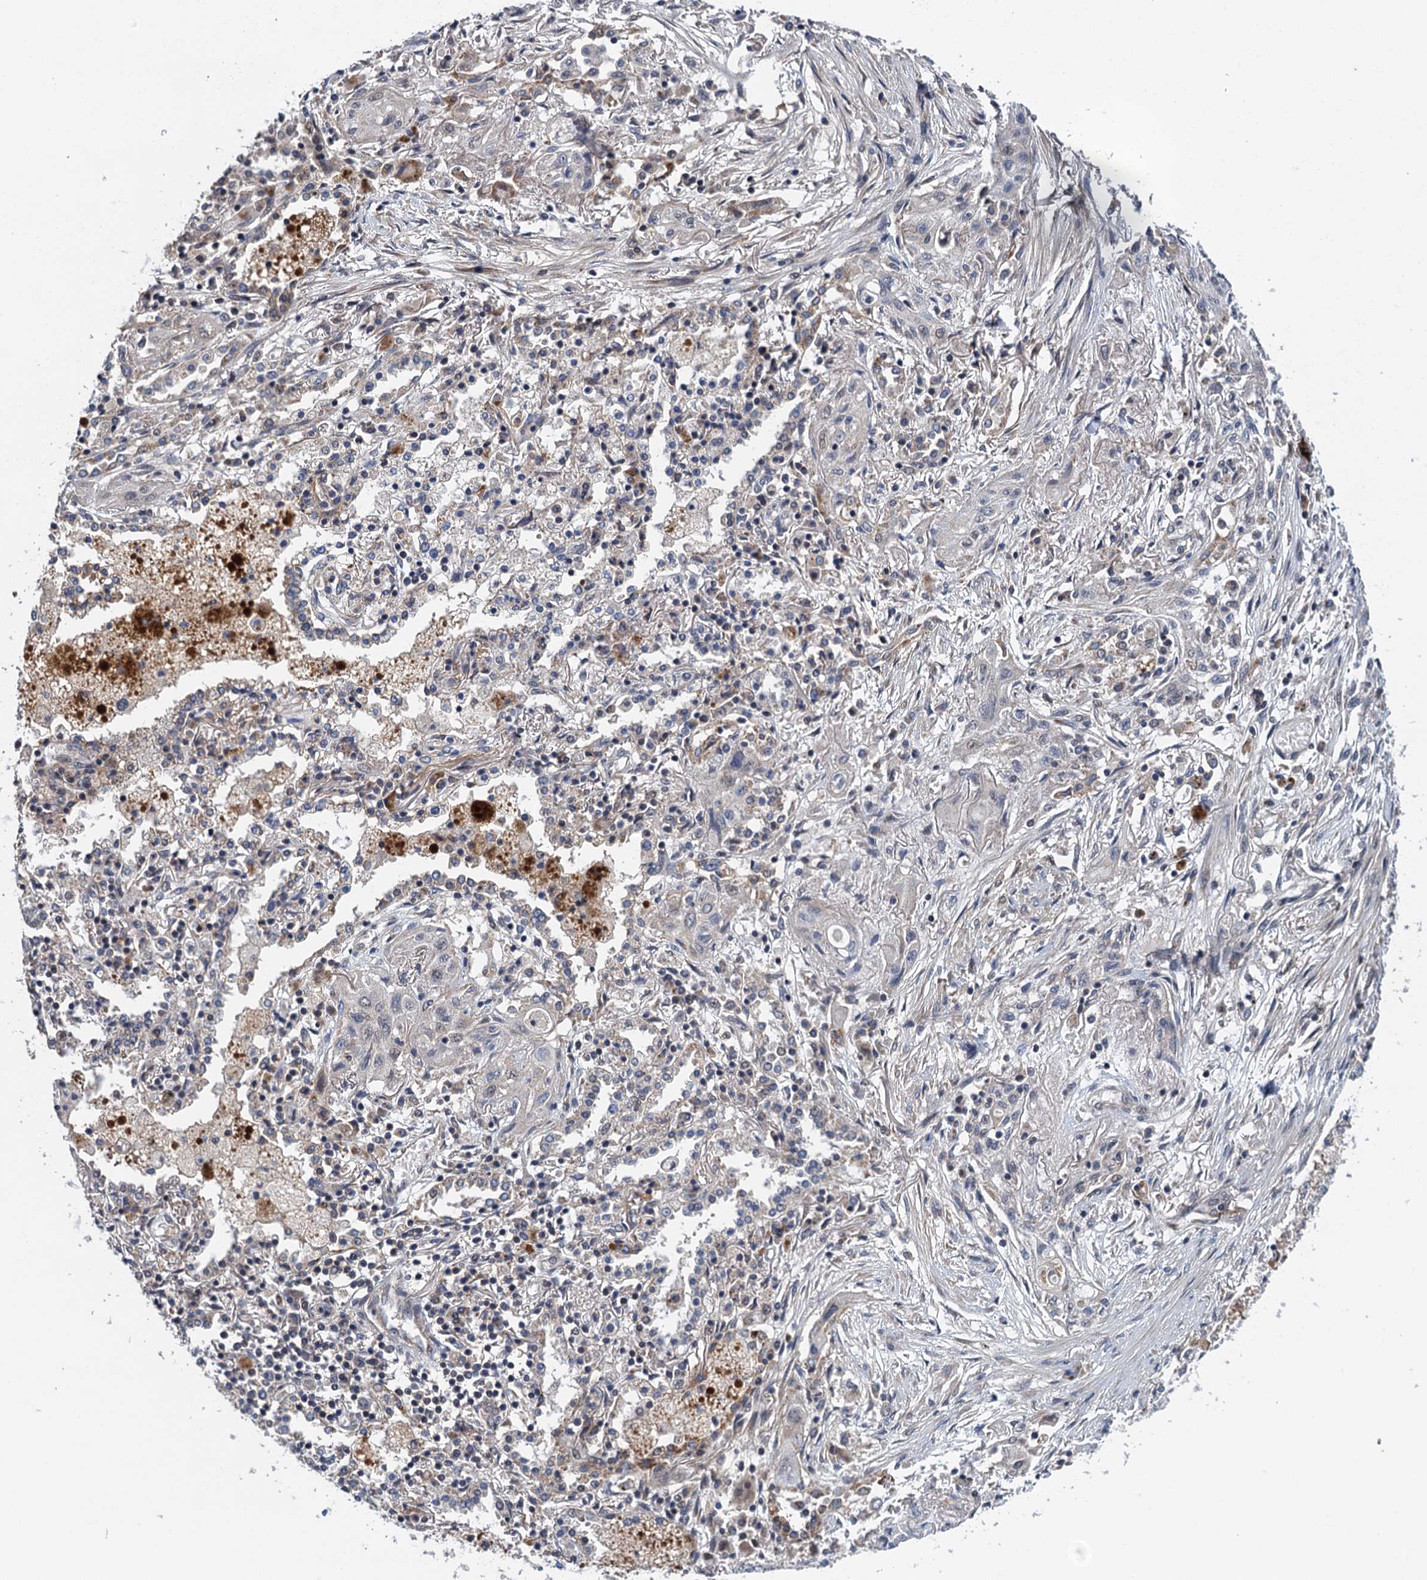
{"staining": {"intensity": "negative", "quantity": "none", "location": "none"}, "tissue": "lung cancer", "cell_type": "Tumor cells", "image_type": "cancer", "snomed": [{"axis": "morphology", "description": "Squamous cell carcinoma, NOS"}, {"axis": "topography", "description": "Lung"}], "caption": "Tumor cells are negative for protein expression in human lung squamous cell carcinoma.", "gene": "MDM1", "patient": {"sex": "female", "age": 47}}